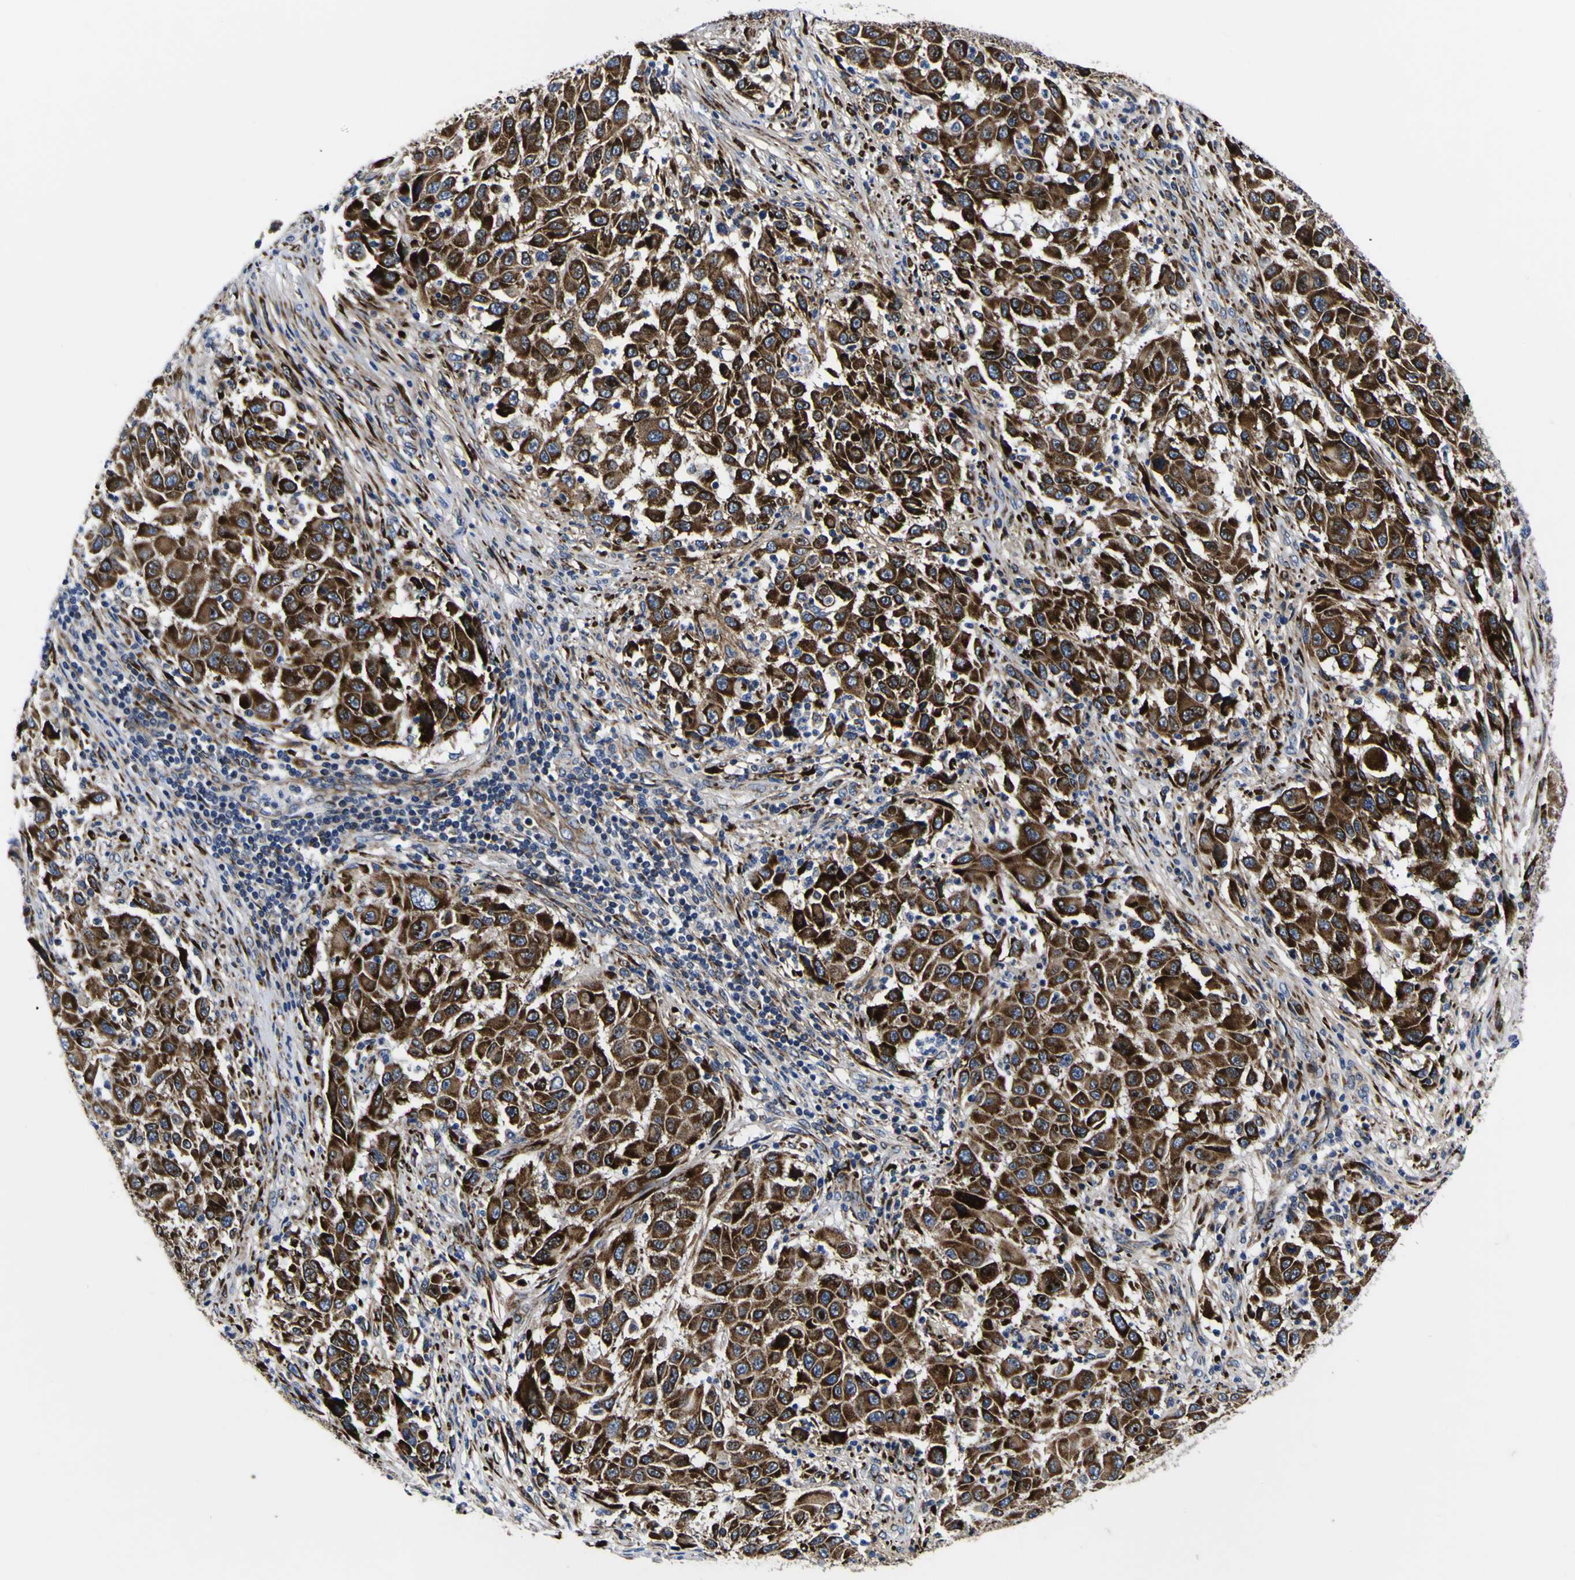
{"staining": {"intensity": "strong", "quantity": ">75%", "location": "cytoplasmic/membranous"}, "tissue": "melanoma", "cell_type": "Tumor cells", "image_type": "cancer", "snomed": [{"axis": "morphology", "description": "Malignant melanoma, Metastatic site"}, {"axis": "topography", "description": "Lymph node"}], "caption": "Protein analysis of melanoma tissue demonstrates strong cytoplasmic/membranous staining in about >75% of tumor cells.", "gene": "SCD", "patient": {"sex": "male", "age": 61}}